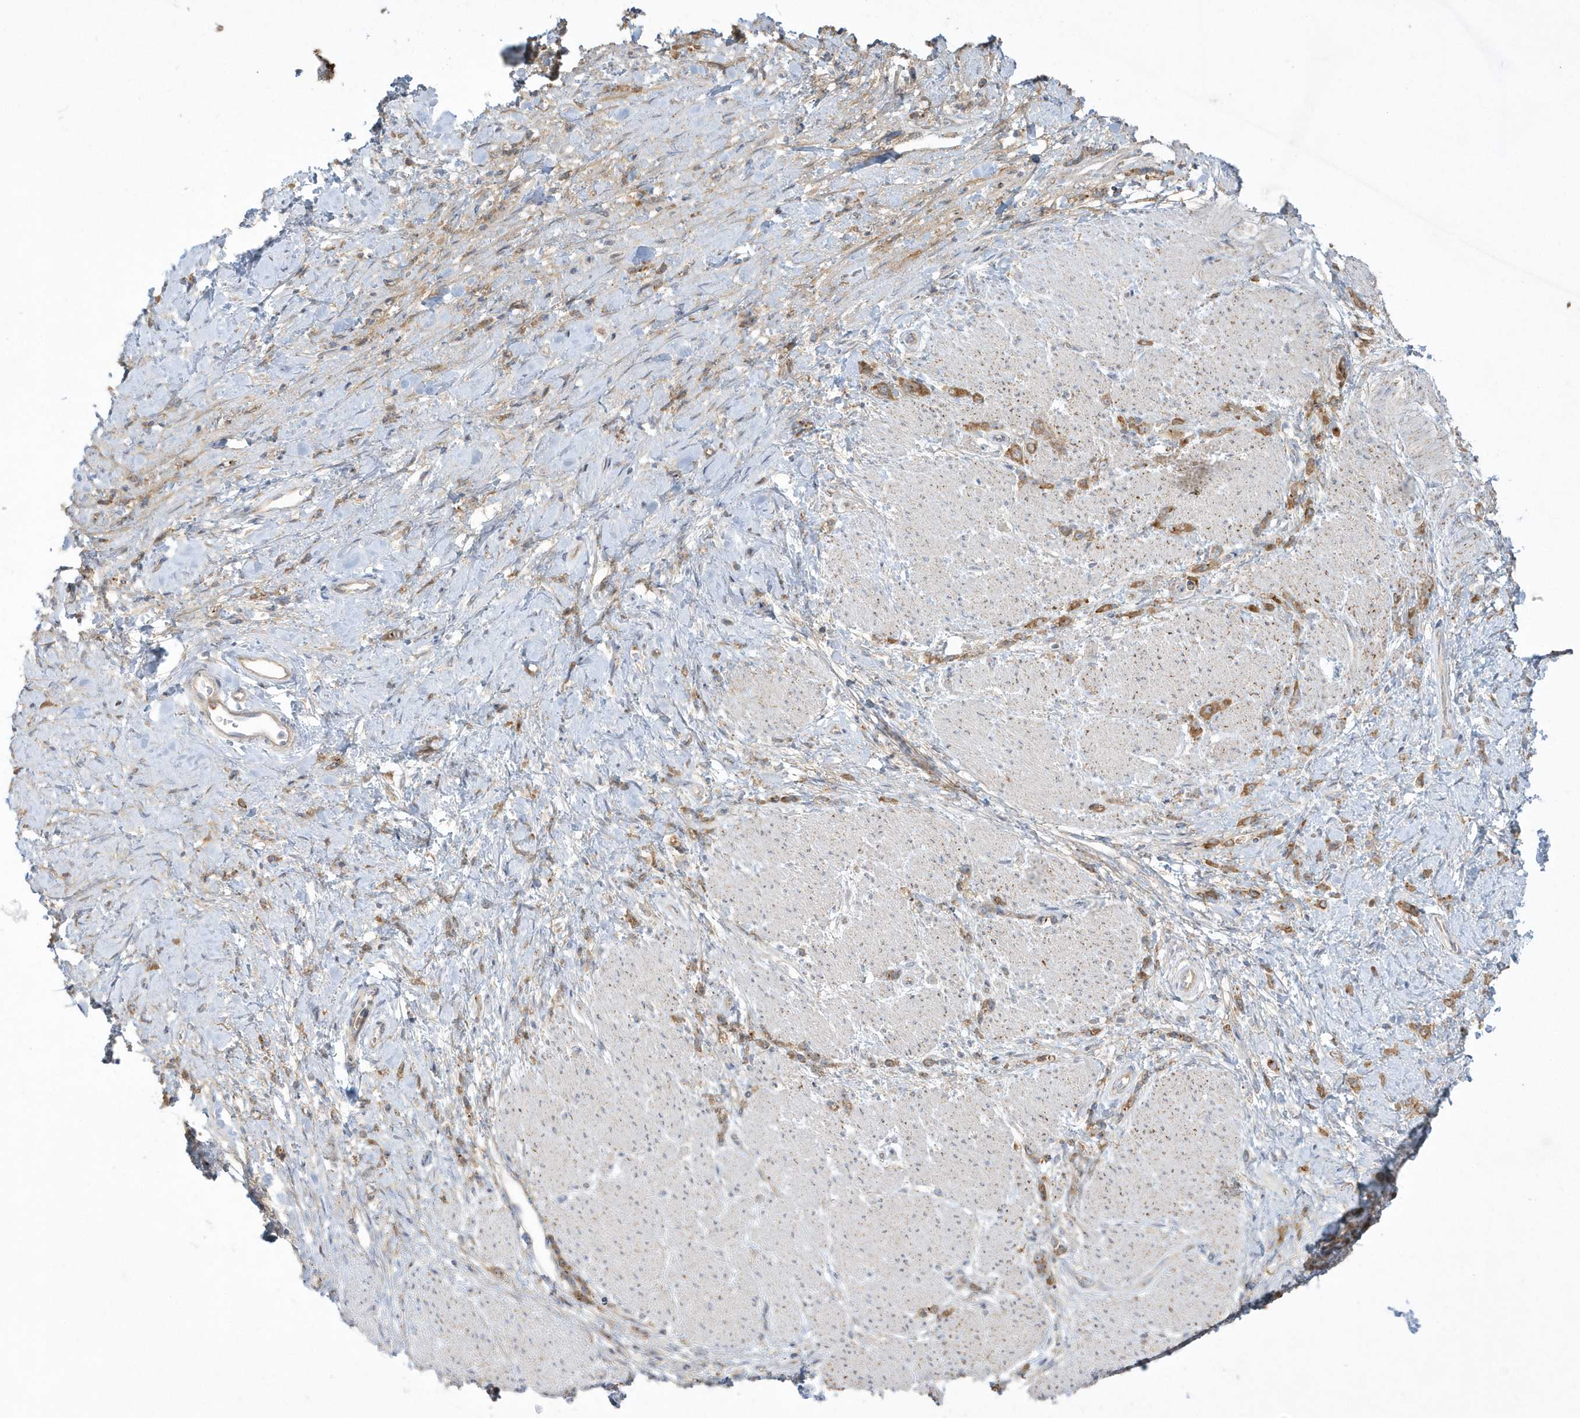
{"staining": {"intensity": "moderate", "quantity": ">75%", "location": "cytoplasmic/membranous"}, "tissue": "stomach cancer", "cell_type": "Tumor cells", "image_type": "cancer", "snomed": [{"axis": "morphology", "description": "Adenocarcinoma, NOS"}, {"axis": "topography", "description": "Stomach"}], "caption": "This photomicrograph displays immunohistochemistry staining of human adenocarcinoma (stomach), with medium moderate cytoplasmic/membranous positivity in approximately >75% of tumor cells.", "gene": "DNAJC18", "patient": {"sex": "female", "age": 60}}